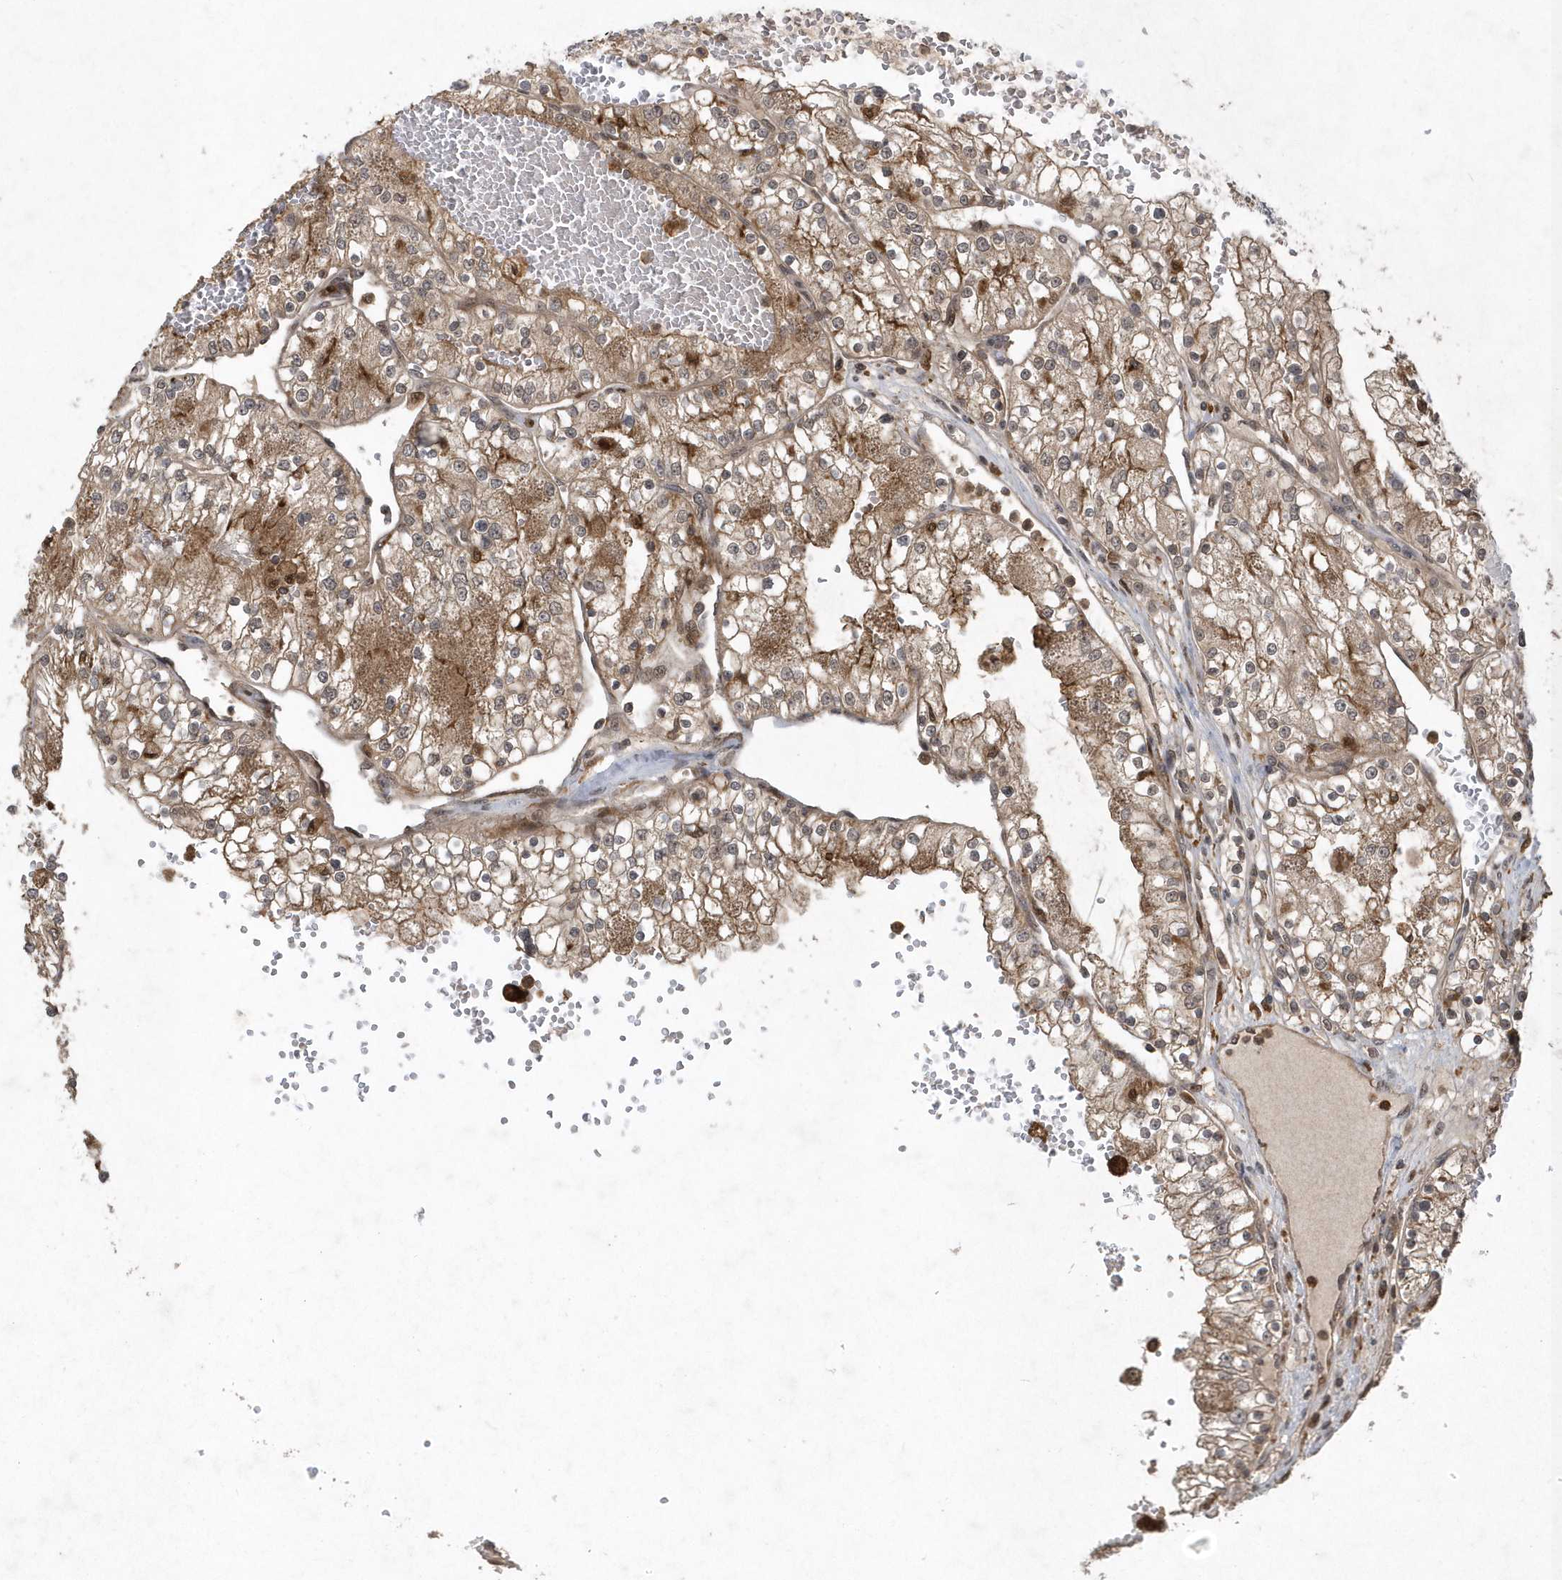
{"staining": {"intensity": "moderate", "quantity": "25%-75%", "location": "cytoplasmic/membranous"}, "tissue": "renal cancer", "cell_type": "Tumor cells", "image_type": "cancer", "snomed": [{"axis": "morphology", "description": "Normal tissue, NOS"}, {"axis": "morphology", "description": "Adenocarcinoma, NOS"}, {"axis": "topography", "description": "Kidney"}], "caption": "Renal cancer (adenocarcinoma) tissue demonstrates moderate cytoplasmic/membranous expression in about 25%-75% of tumor cells, visualized by immunohistochemistry.", "gene": "LACC1", "patient": {"sex": "male", "age": 68}}